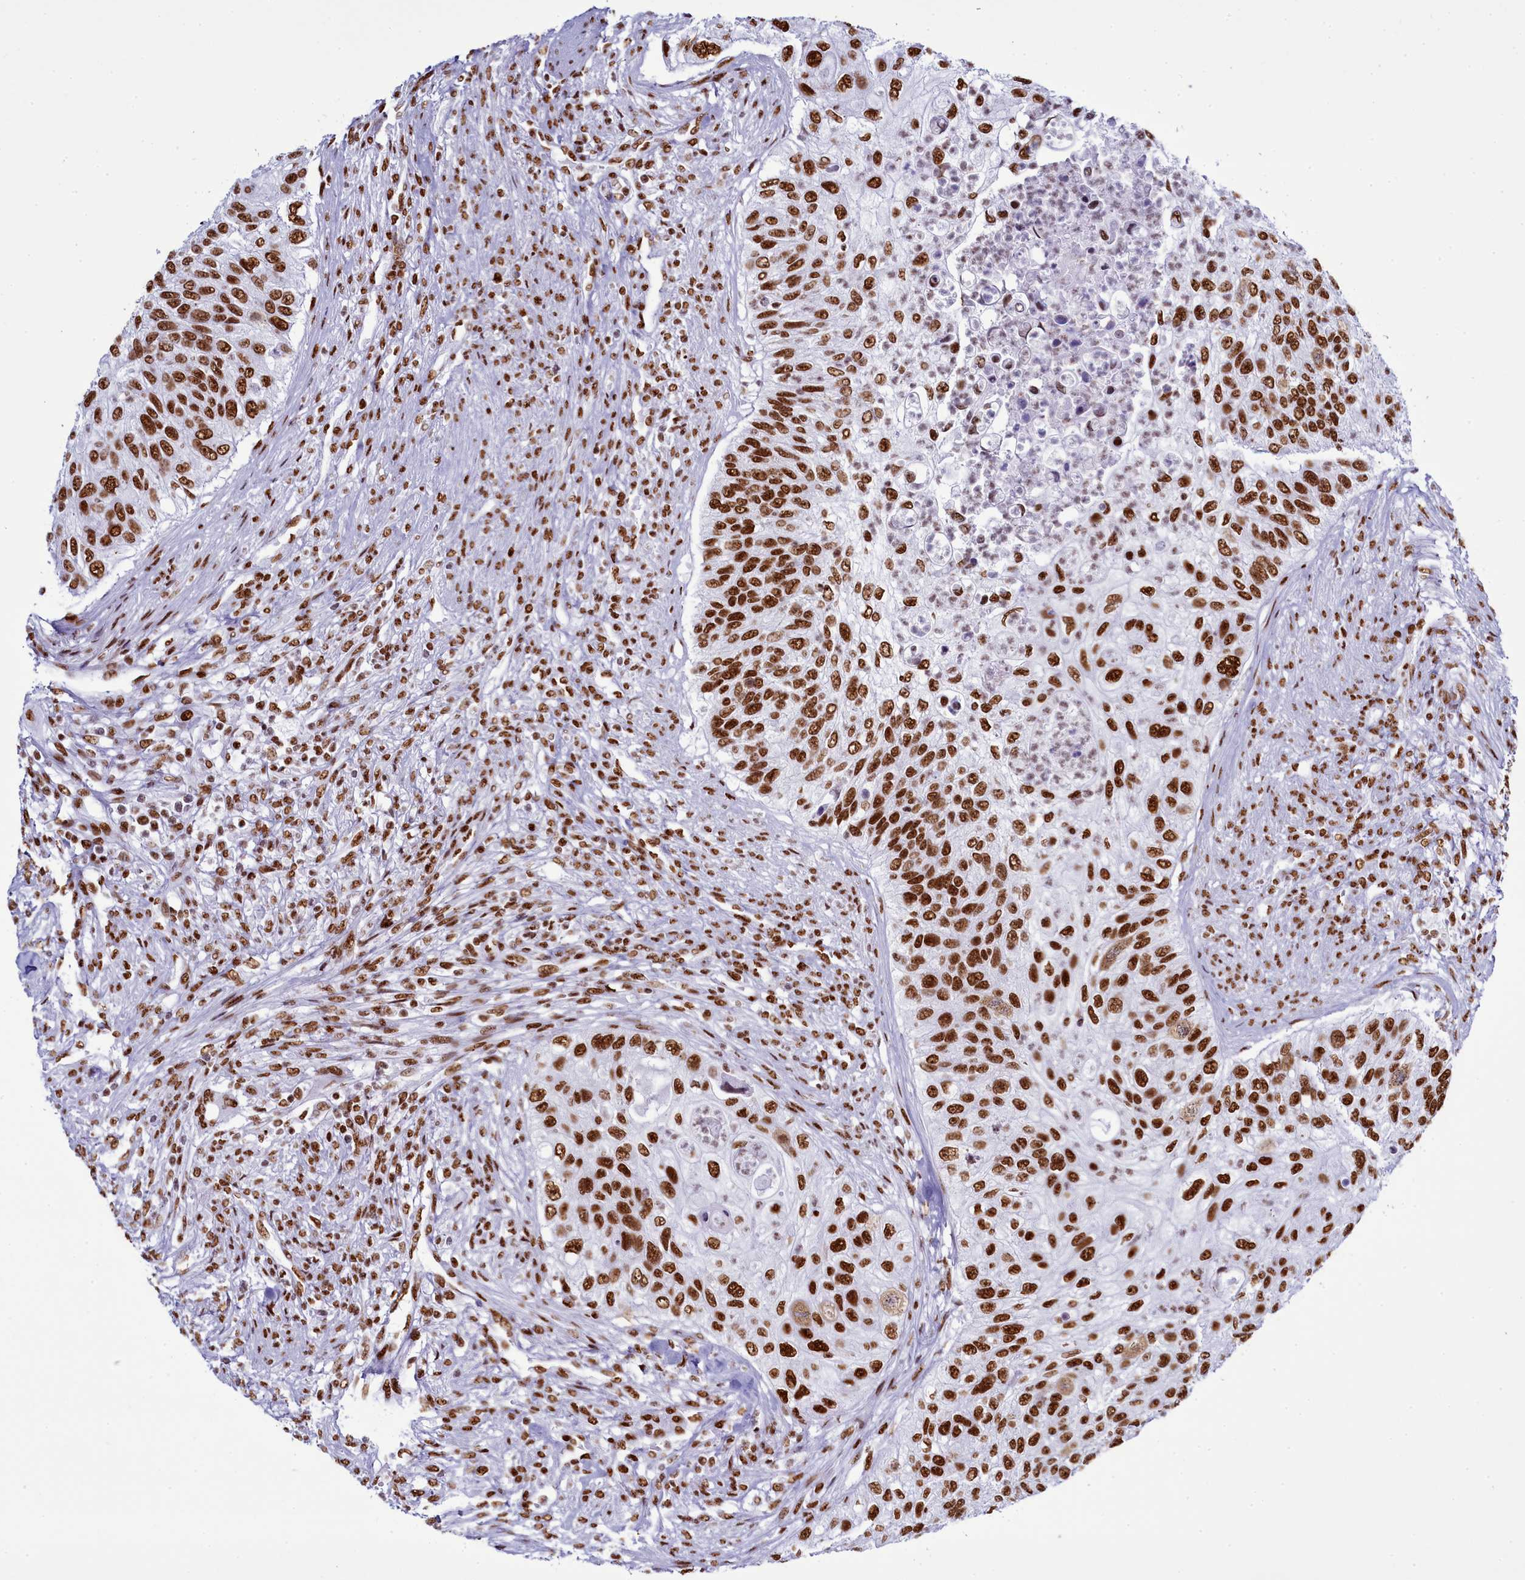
{"staining": {"intensity": "strong", "quantity": ">75%", "location": "nuclear"}, "tissue": "urothelial cancer", "cell_type": "Tumor cells", "image_type": "cancer", "snomed": [{"axis": "morphology", "description": "Urothelial carcinoma, High grade"}, {"axis": "topography", "description": "Urinary bladder"}], "caption": "Immunohistochemistry (DAB) staining of urothelial cancer displays strong nuclear protein expression in approximately >75% of tumor cells.", "gene": "RALY", "patient": {"sex": "female", "age": 60}}